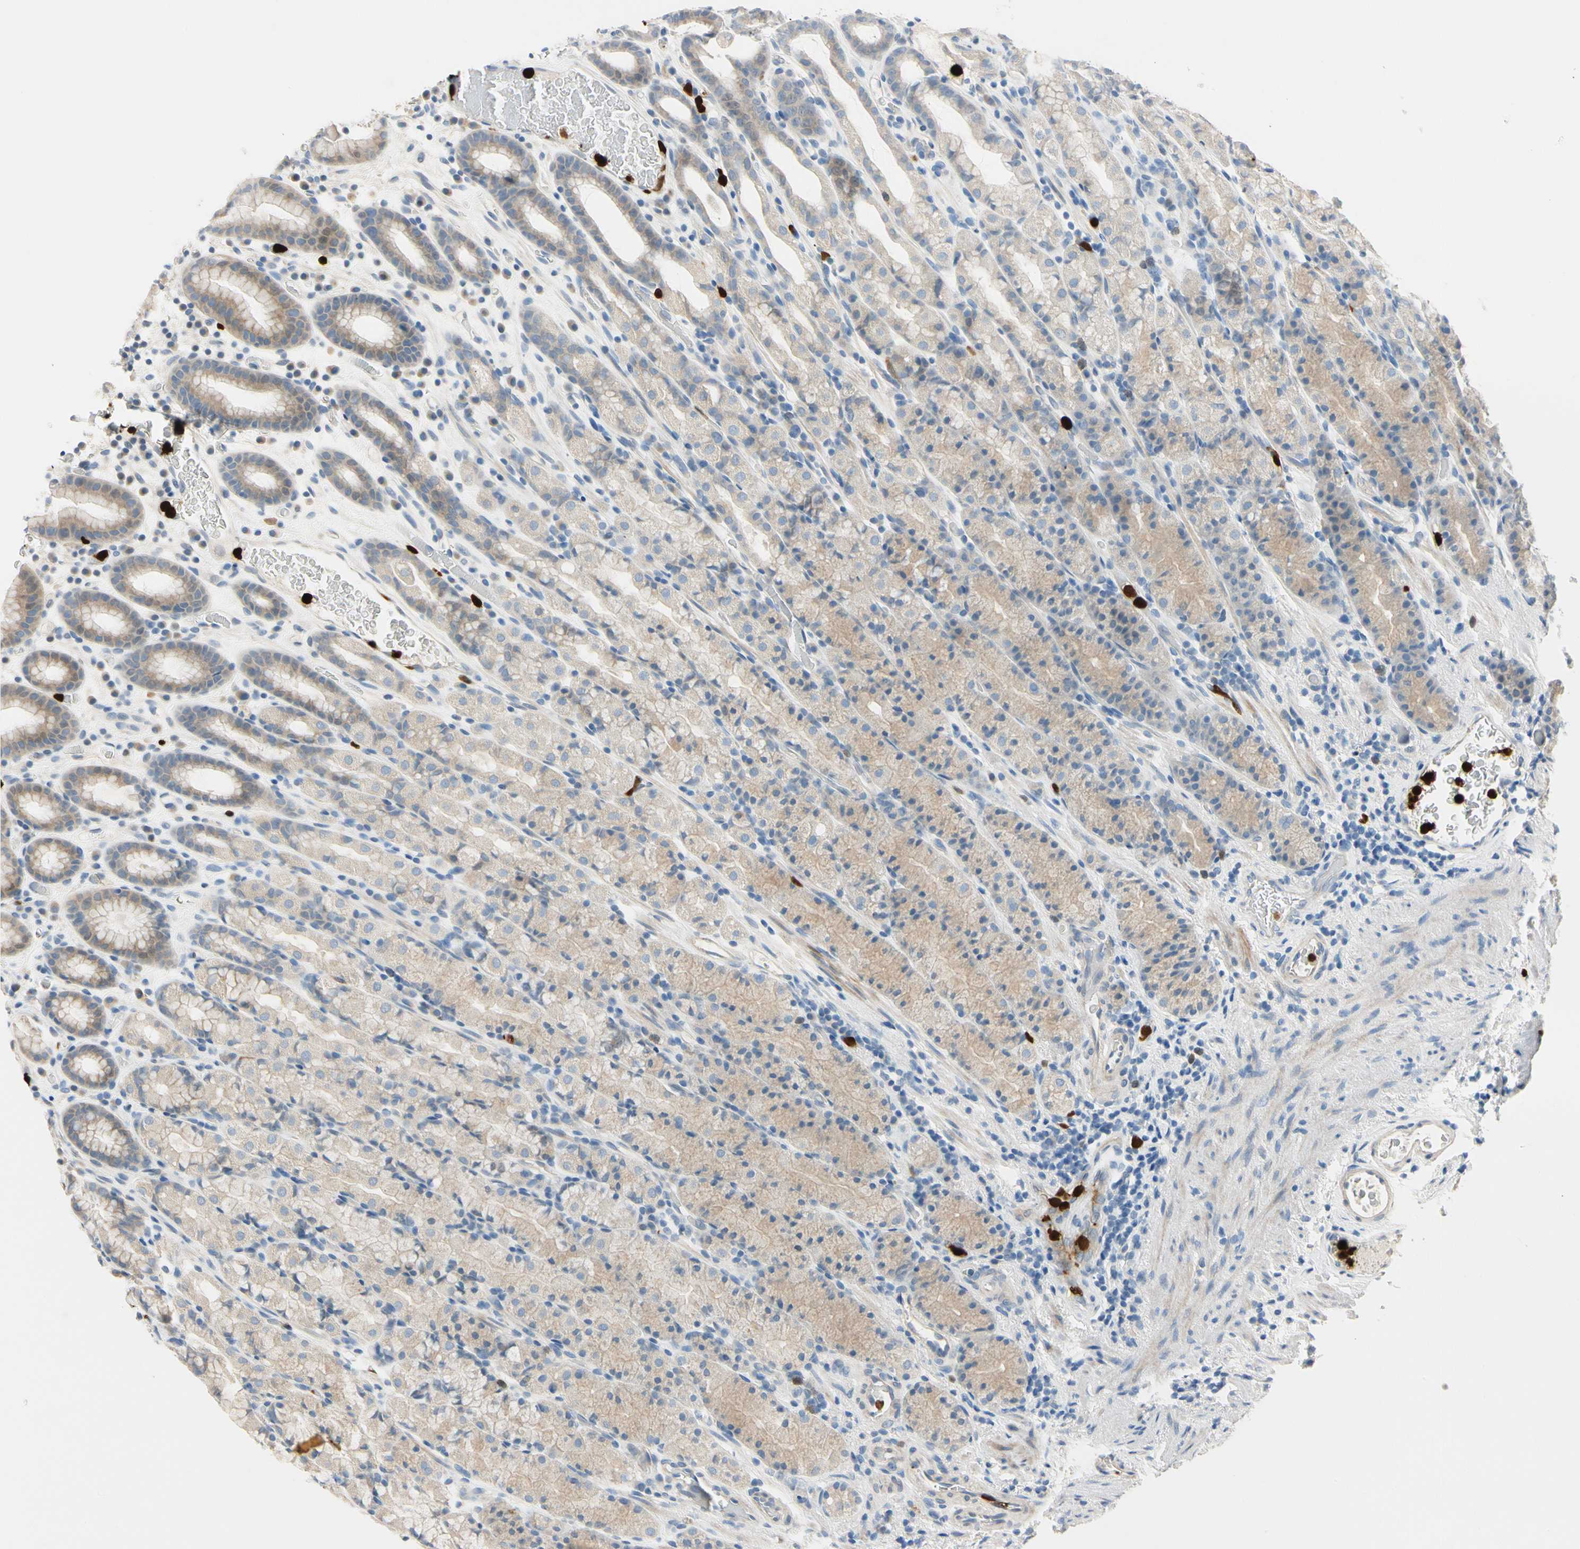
{"staining": {"intensity": "weak", "quantity": "25%-75%", "location": "cytoplasmic/membranous"}, "tissue": "stomach", "cell_type": "Glandular cells", "image_type": "normal", "snomed": [{"axis": "morphology", "description": "Normal tissue, NOS"}, {"axis": "topography", "description": "Stomach, upper"}], "caption": "Immunohistochemical staining of benign stomach demonstrates weak cytoplasmic/membranous protein positivity in about 25%-75% of glandular cells. Nuclei are stained in blue.", "gene": "TRAF5", "patient": {"sex": "male", "age": 68}}